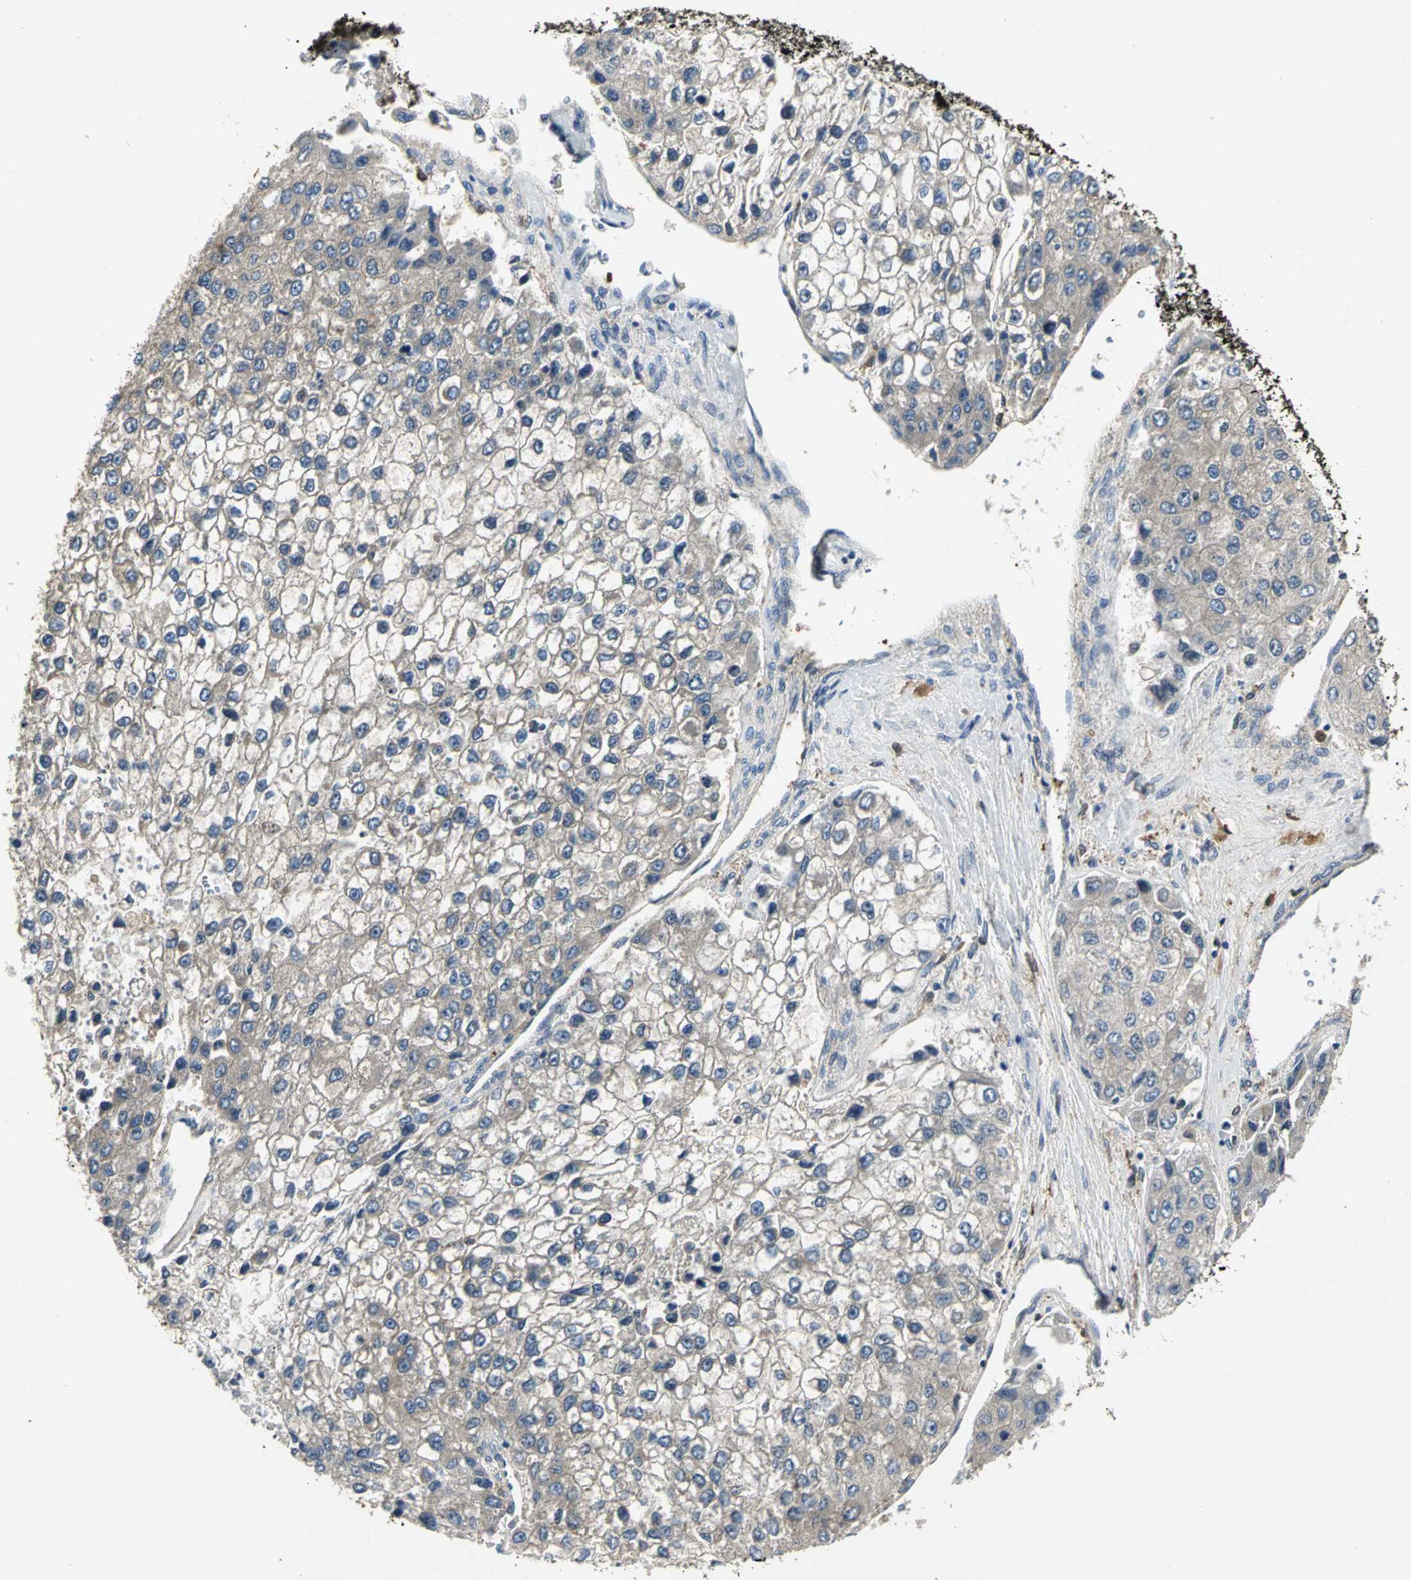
{"staining": {"intensity": "weak", "quantity": "25%-75%", "location": "cytoplasmic/membranous"}, "tissue": "liver cancer", "cell_type": "Tumor cells", "image_type": "cancer", "snomed": [{"axis": "morphology", "description": "Carcinoma, Hepatocellular, NOS"}, {"axis": "topography", "description": "Liver"}], "caption": "Weak cytoplasmic/membranous staining for a protein is present in approximately 25%-75% of tumor cells of liver cancer (hepatocellular carcinoma) using immunohistochemistry (IHC).", "gene": "CHRNB1", "patient": {"sex": "female", "age": 66}}